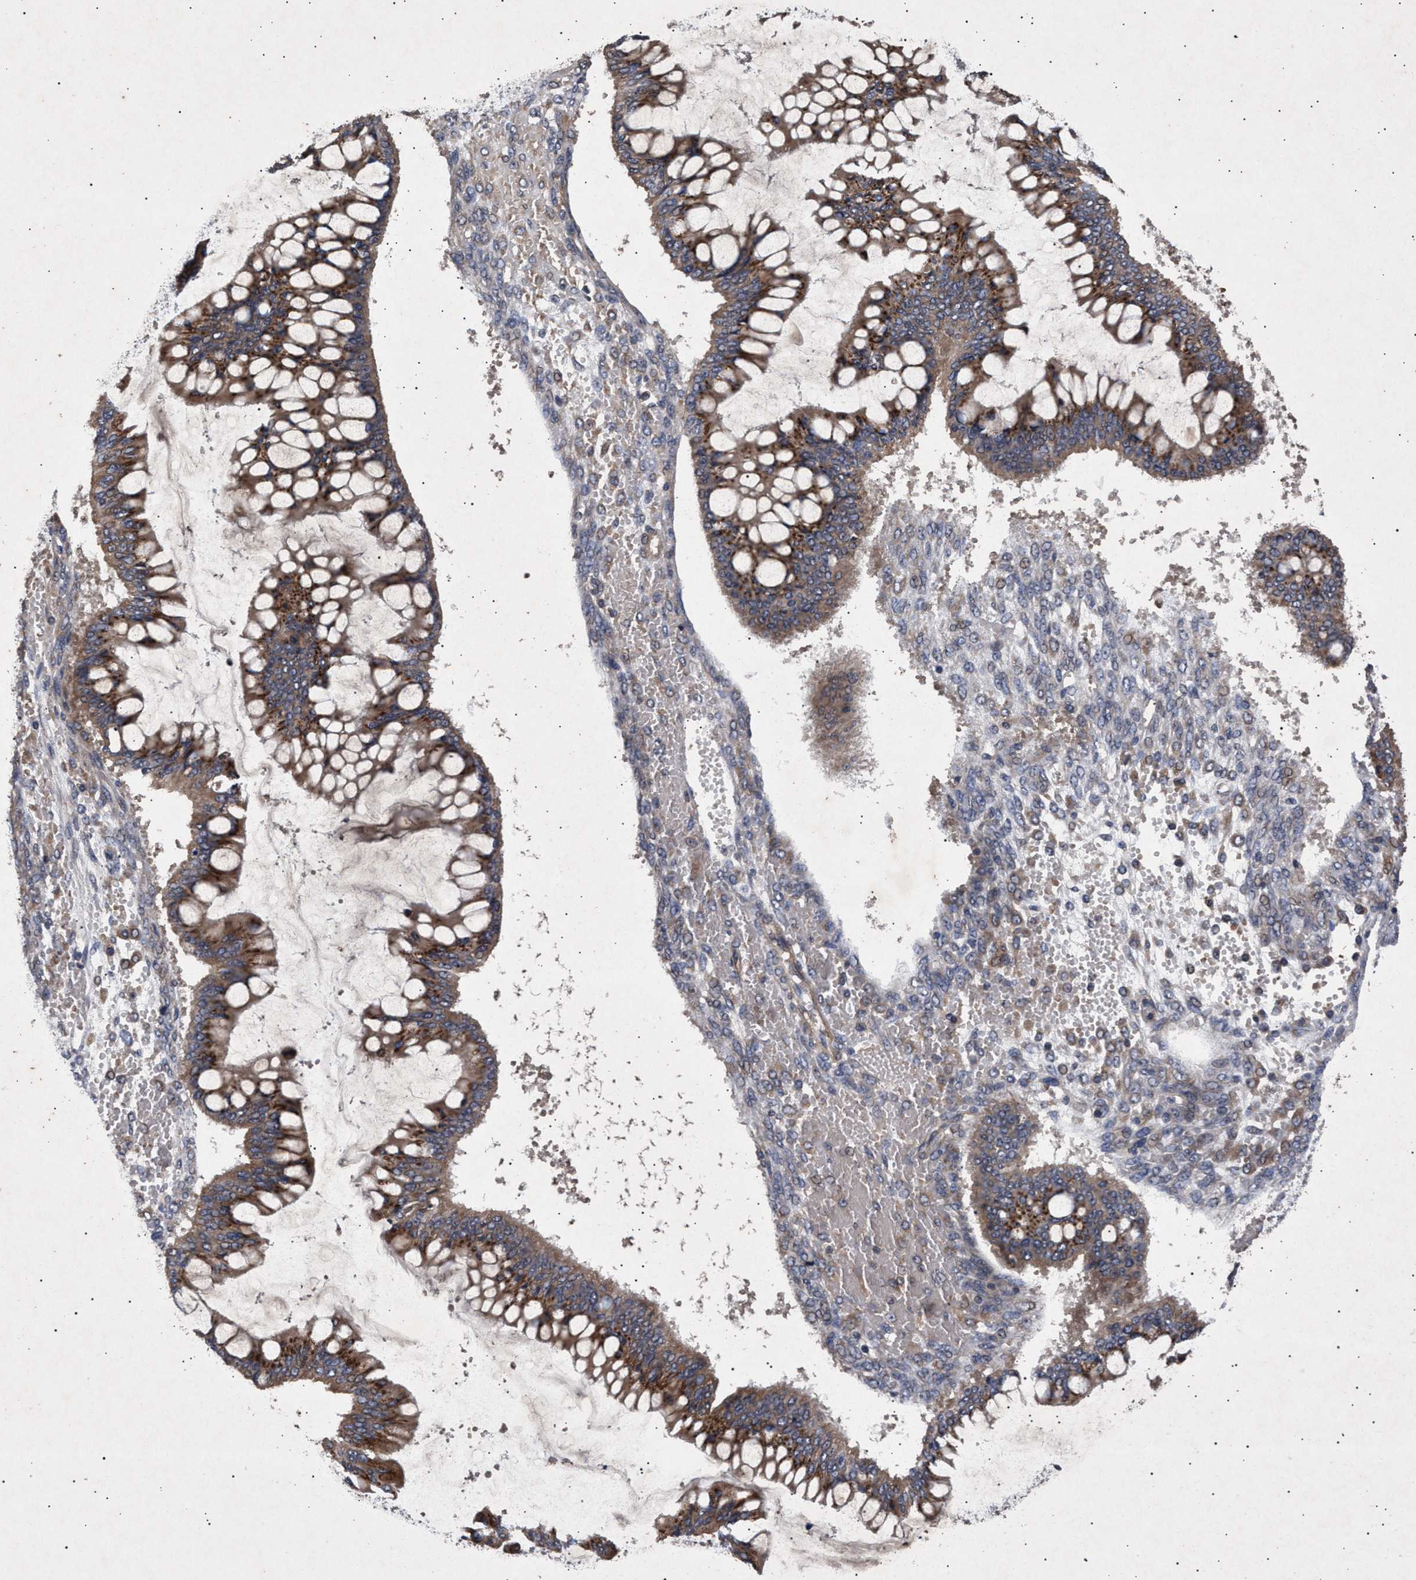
{"staining": {"intensity": "moderate", "quantity": ">75%", "location": "cytoplasmic/membranous"}, "tissue": "ovarian cancer", "cell_type": "Tumor cells", "image_type": "cancer", "snomed": [{"axis": "morphology", "description": "Cystadenocarcinoma, mucinous, NOS"}, {"axis": "topography", "description": "Ovary"}], "caption": "The image reveals staining of ovarian mucinous cystadenocarcinoma, revealing moderate cytoplasmic/membranous protein staining (brown color) within tumor cells.", "gene": "ITGB5", "patient": {"sex": "female", "age": 73}}